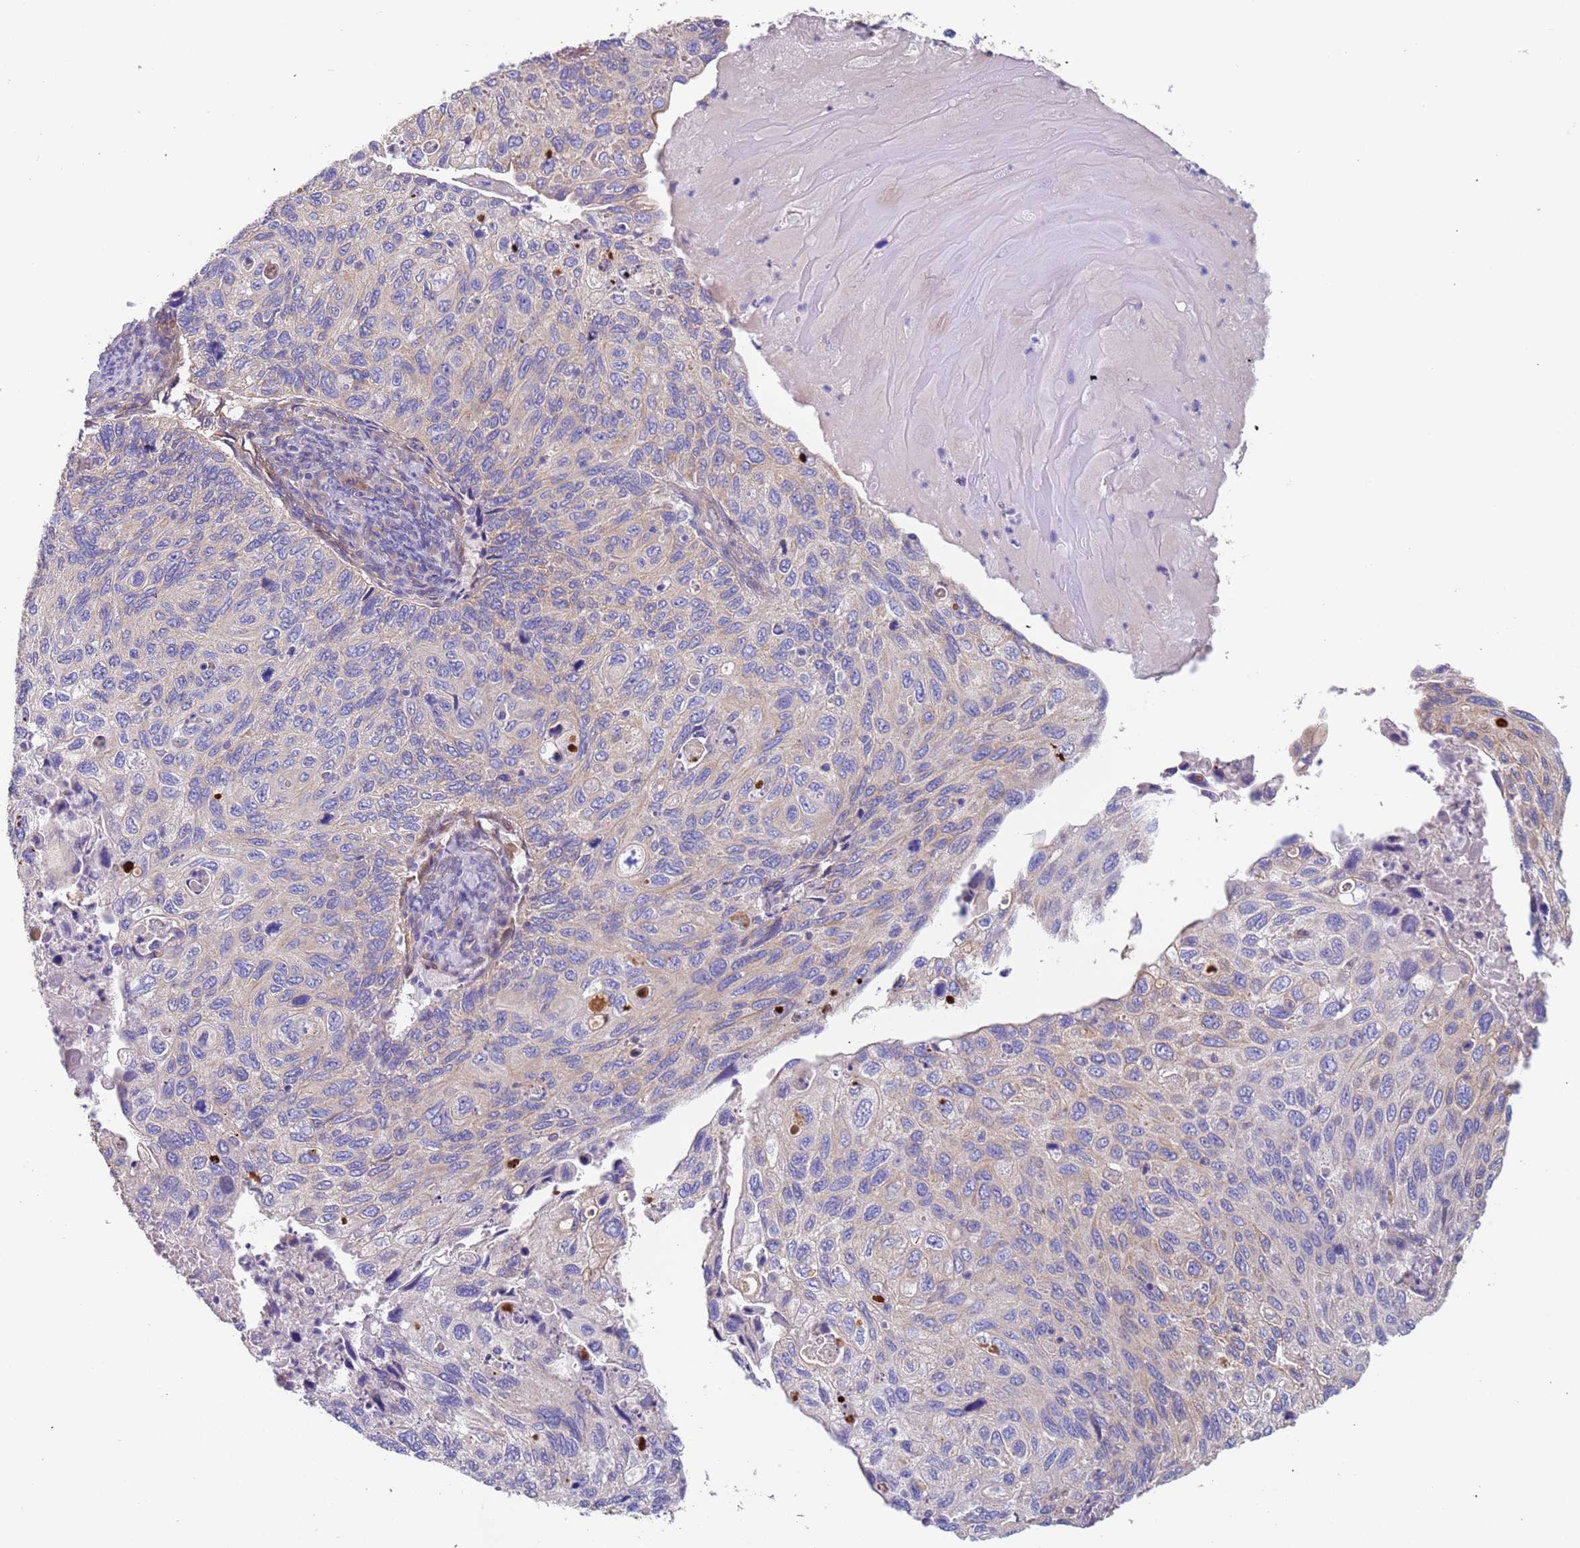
{"staining": {"intensity": "weak", "quantity": "<25%", "location": "cytoplasmic/membranous"}, "tissue": "cervical cancer", "cell_type": "Tumor cells", "image_type": "cancer", "snomed": [{"axis": "morphology", "description": "Squamous cell carcinoma, NOS"}, {"axis": "topography", "description": "Cervix"}], "caption": "Tumor cells show no significant protein expression in cervical cancer. (DAB immunohistochemistry (IHC) with hematoxylin counter stain).", "gene": "LAMB4", "patient": {"sex": "female", "age": 70}}